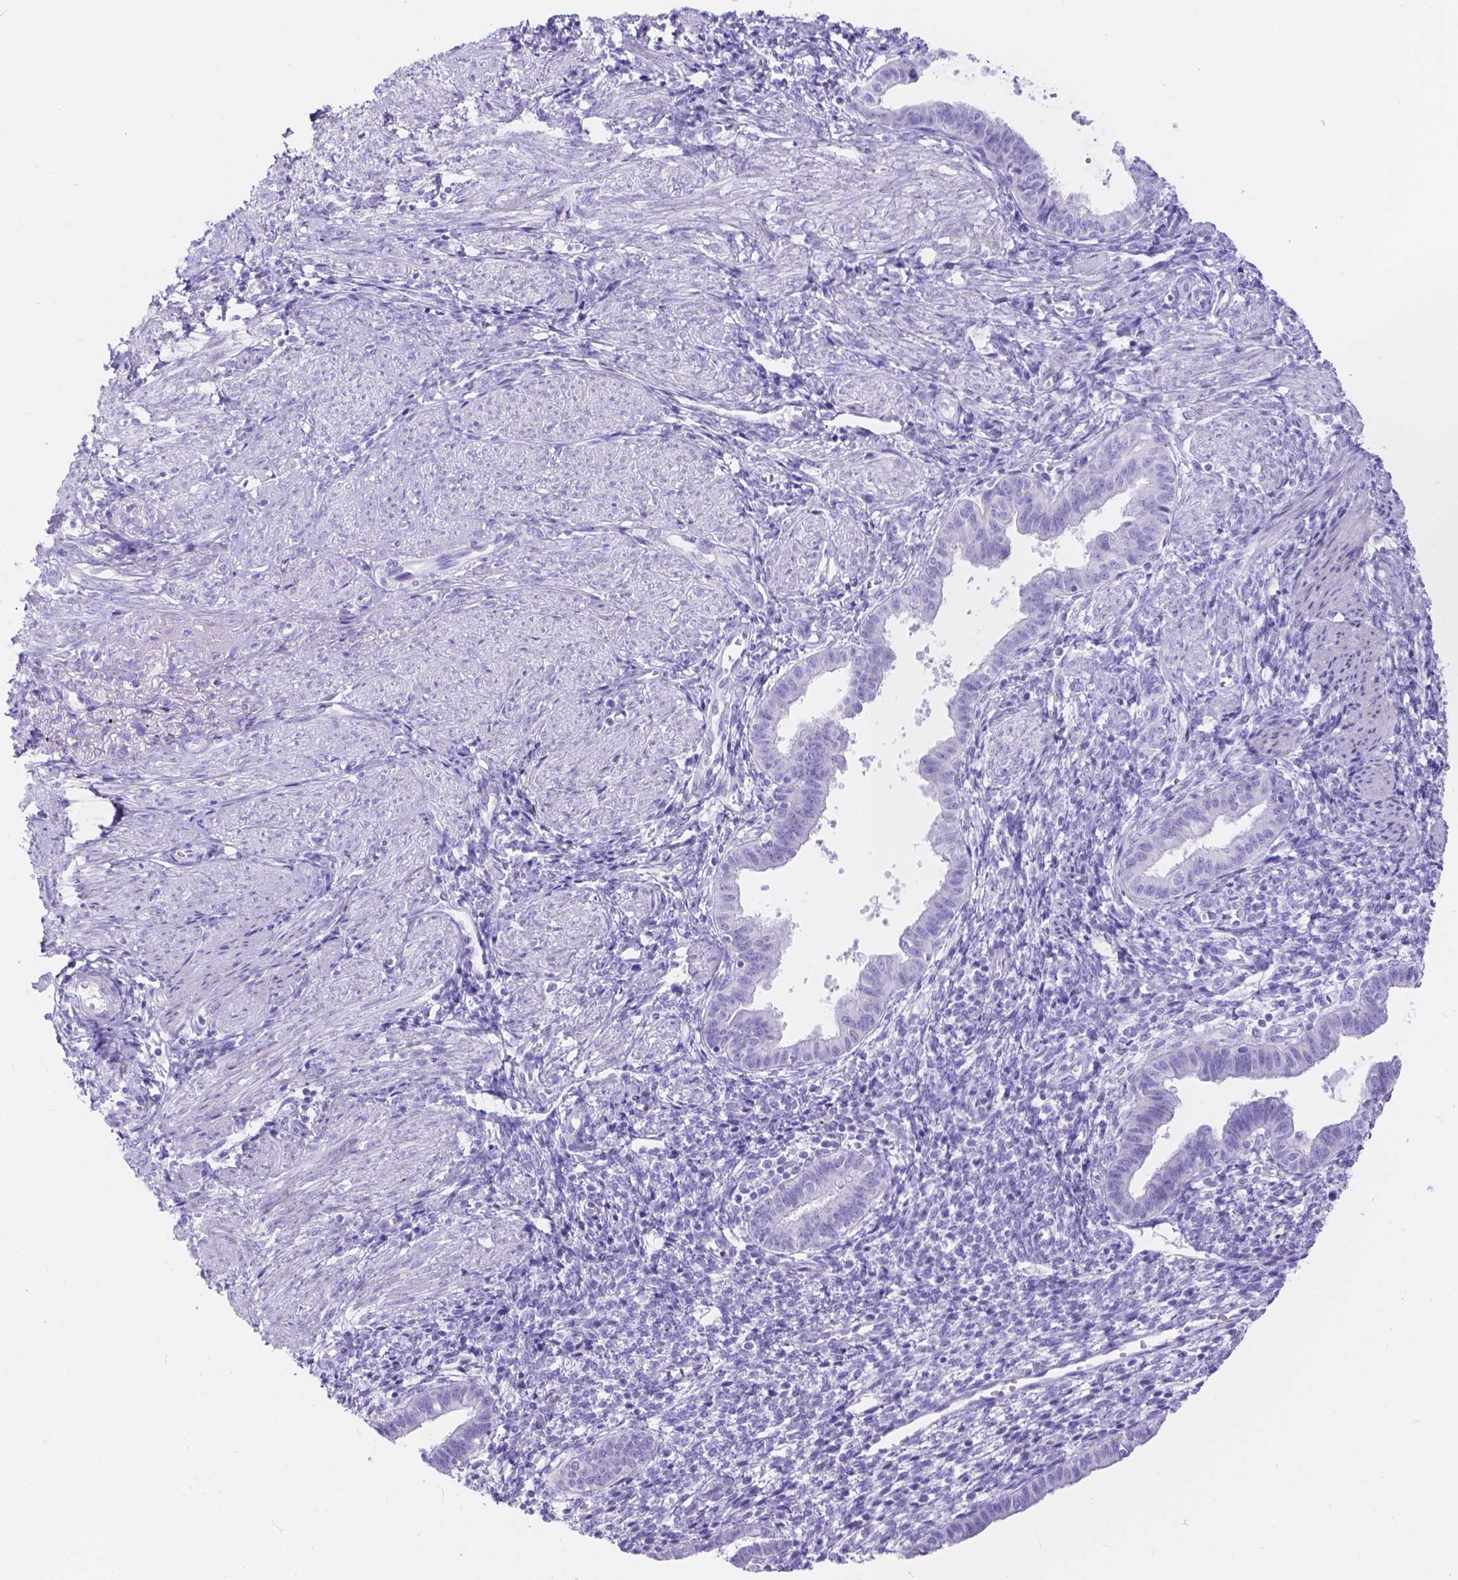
{"staining": {"intensity": "negative", "quantity": "none", "location": "none"}, "tissue": "endometrium", "cell_type": "Cells in endometrial stroma", "image_type": "normal", "snomed": [{"axis": "morphology", "description": "Normal tissue, NOS"}, {"axis": "topography", "description": "Endometrium"}], "caption": "This is an IHC image of unremarkable endometrium. There is no expression in cells in endometrial stroma.", "gene": "KLHL10", "patient": {"sex": "female", "age": 37}}